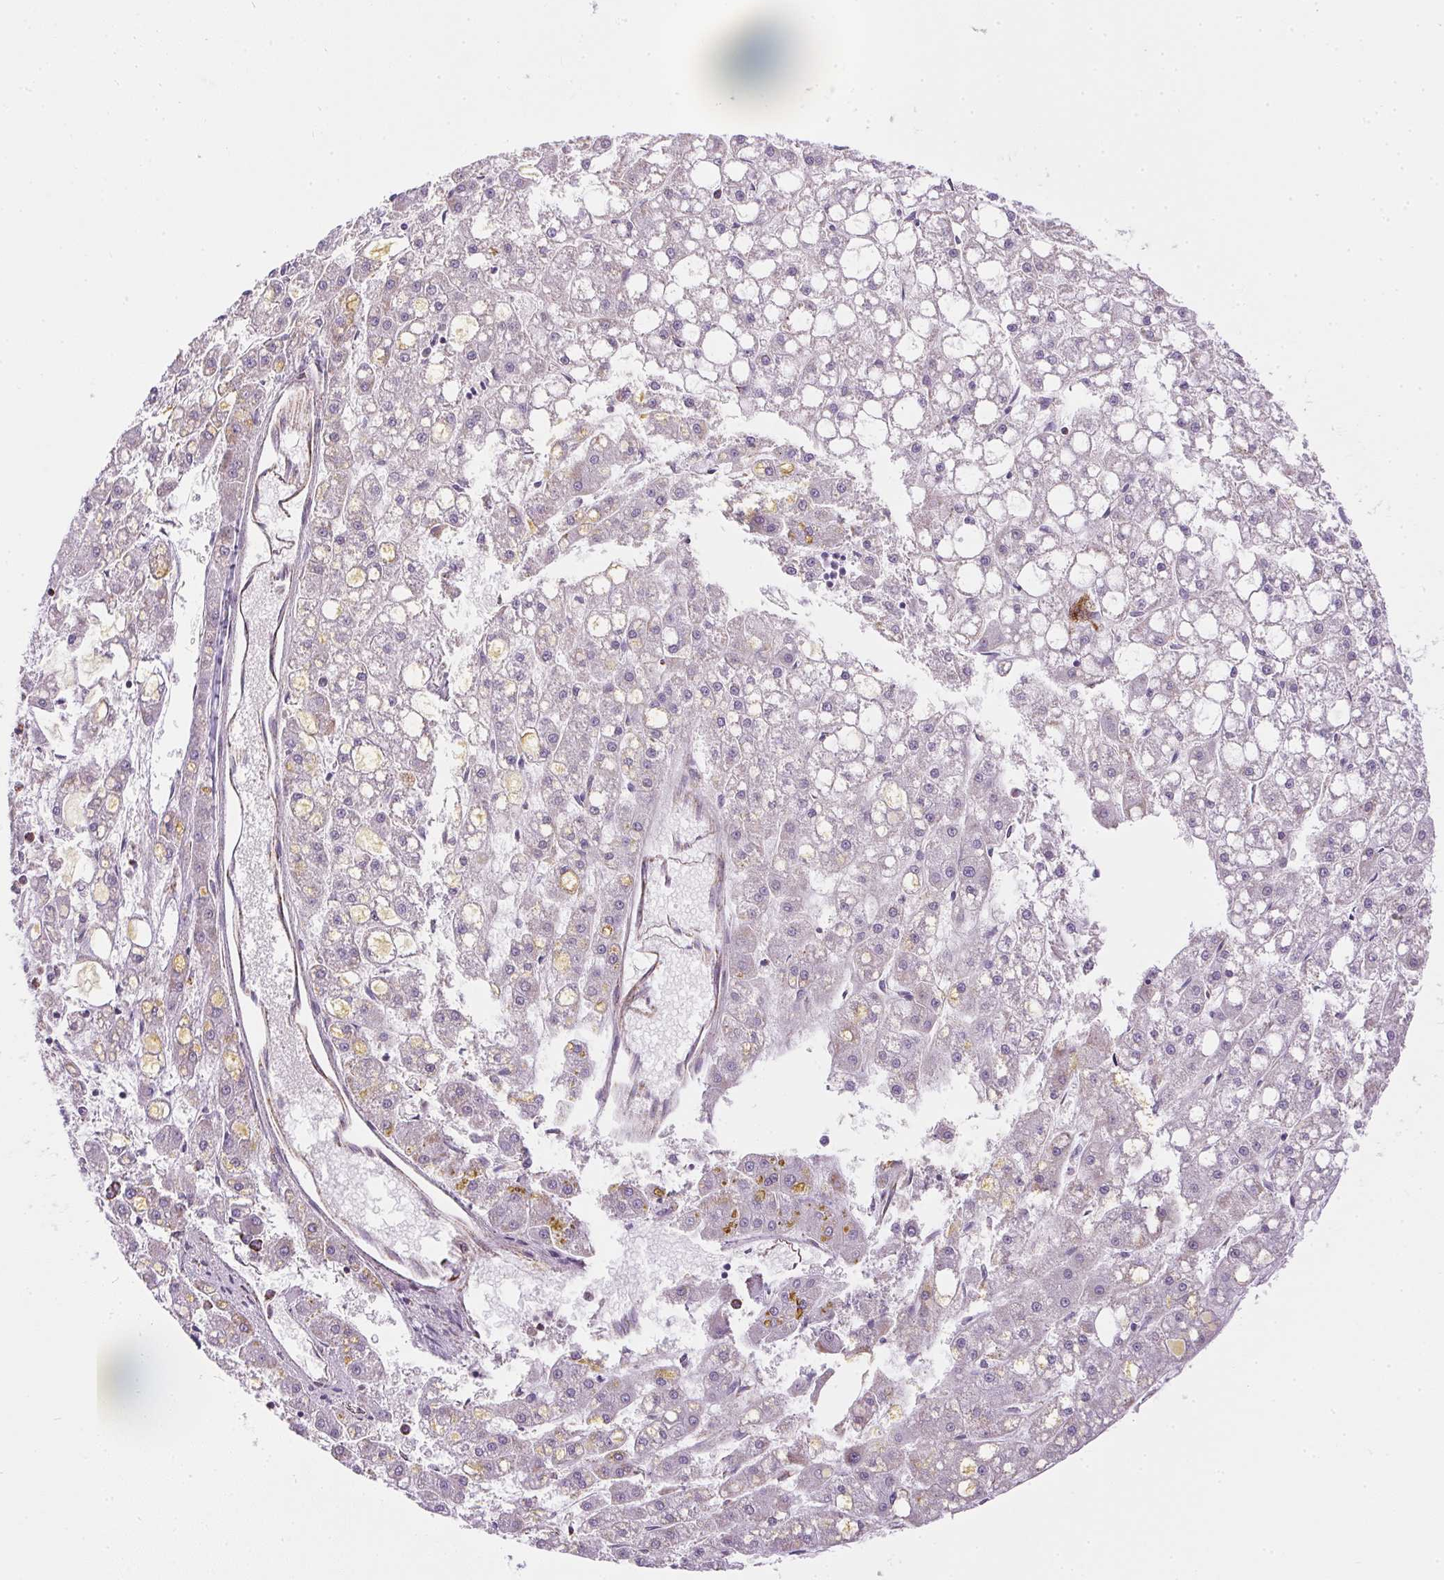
{"staining": {"intensity": "weak", "quantity": "25%-75%", "location": "cytoplasmic/membranous"}, "tissue": "liver cancer", "cell_type": "Tumor cells", "image_type": "cancer", "snomed": [{"axis": "morphology", "description": "Carcinoma, Hepatocellular, NOS"}, {"axis": "topography", "description": "Liver"}], "caption": "The immunohistochemical stain highlights weak cytoplasmic/membranous positivity in tumor cells of hepatocellular carcinoma (liver) tissue.", "gene": "MAPK11", "patient": {"sex": "male", "age": 67}}